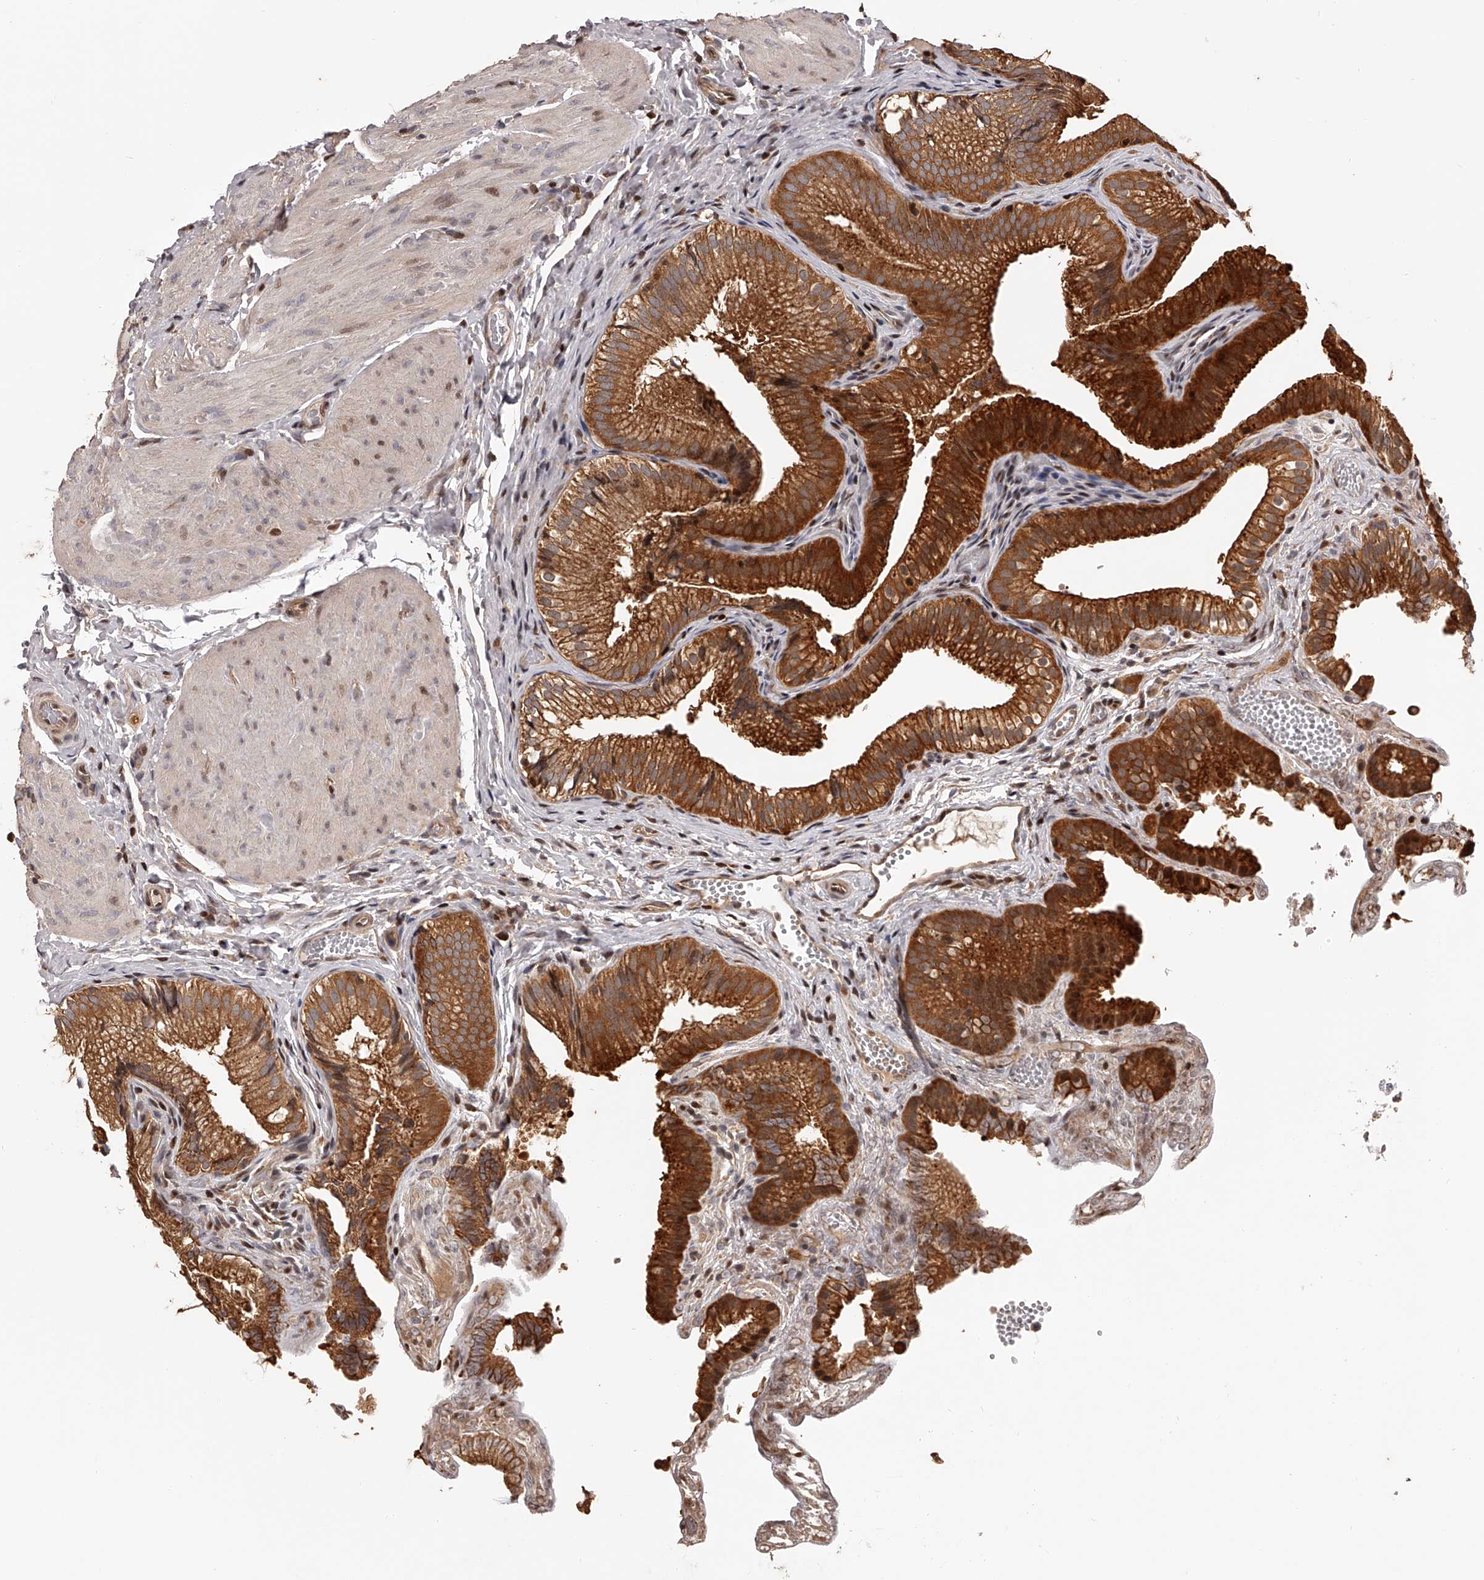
{"staining": {"intensity": "strong", "quantity": ">75%", "location": "cytoplasmic/membranous"}, "tissue": "gallbladder", "cell_type": "Glandular cells", "image_type": "normal", "snomed": [{"axis": "morphology", "description": "Normal tissue, NOS"}, {"axis": "topography", "description": "Gallbladder"}], "caption": "Brown immunohistochemical staining in normal human gallbladder demonstrates strong cytoplasmic/membranous staining in about >75% of glandular cells. (brown staining indicates protein expression, while blue staining denotes nuclei).", "gene": "PFDN2", "patient": {"sex": "female", "age": 30}}